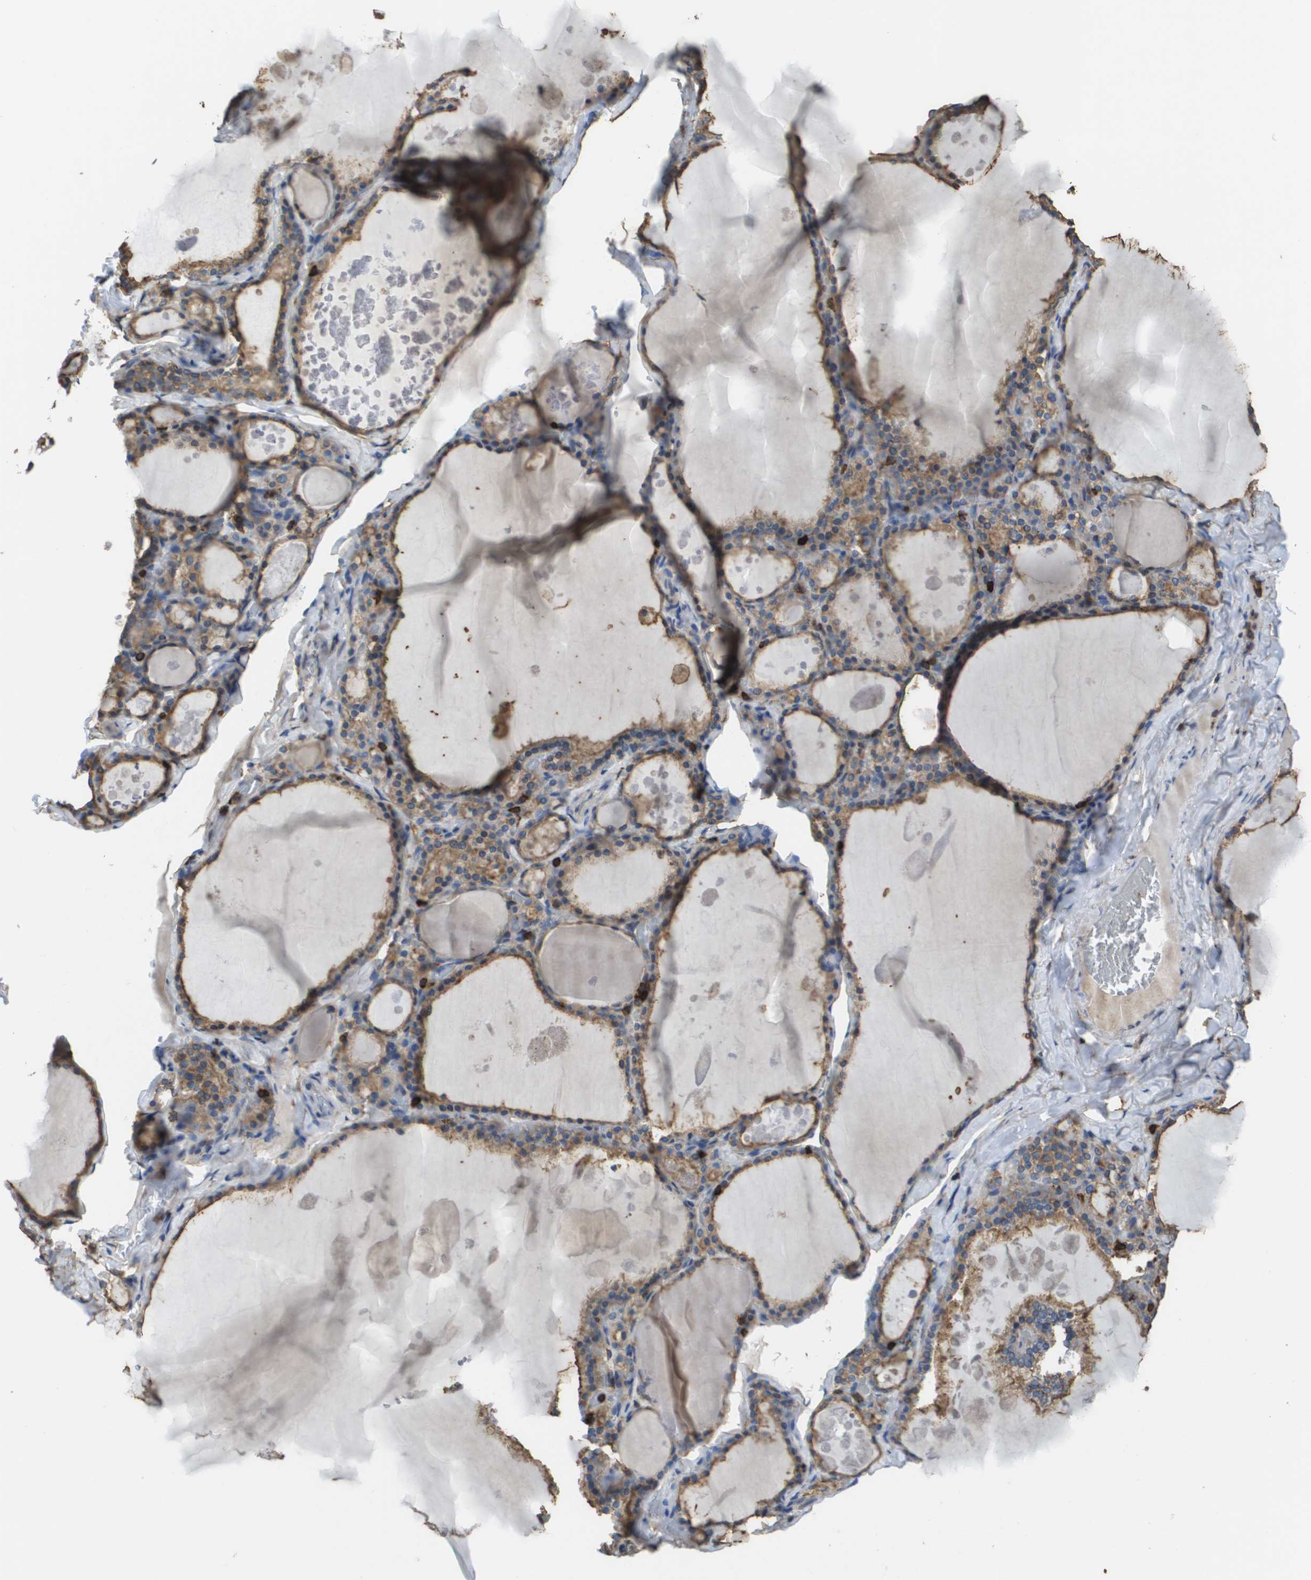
{"staining": {"intensity": "weak", "quantity": ">75%", "location": "cytoplasmic/membranous"}, "tissue": "thyroid gland", "cell_type": "Glandular cells", "image_type": "normal", "snomed": [{"axis": "morphology", "description": "Normal tissue, NOS"}, {"axis": "topography", "description": "Thyroid gland"}], "caption": "Thyroid gland stained with a brown dye demonstrates weak cytoplasmic/membranous positive positivity in about >75% of glandular cells.", "gene": "PASK", "patient": {"sex": "male", "age": 56}}